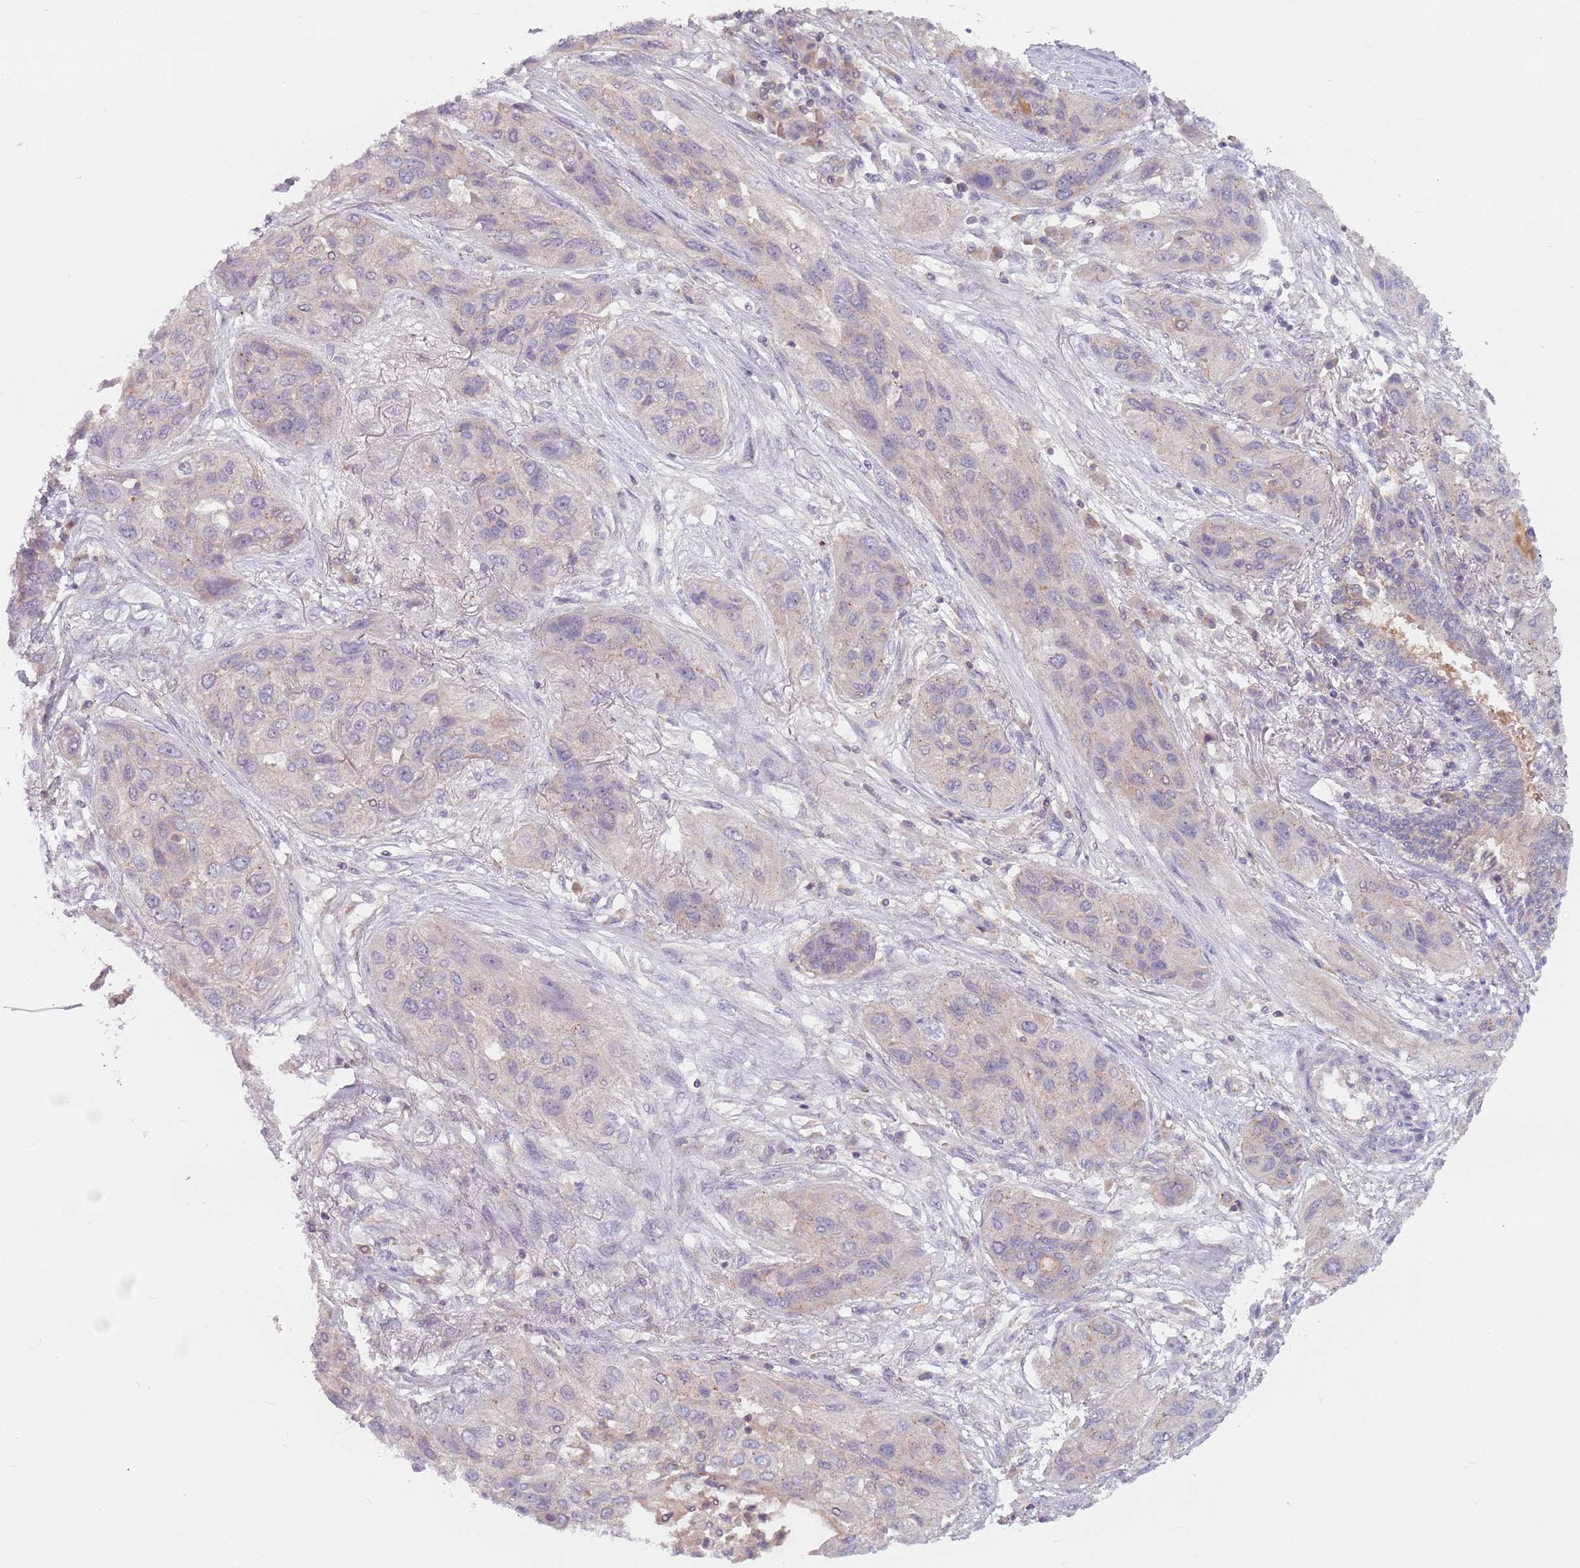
{"staining": {"intensity": "weak", "quantity": "<25%", "location": "cytoplasmic/membranous"}, "tissue": "lung cancer", "cell_type": "Tumor cells", "image_type": "cancer", "snomed": [{"axis": "morphology", "description": "Squamous cell carcinoma, NOS"}, {"axis": "topography", "description": "Lung"}], "caption": "An immunohistochemistry photomicrograph of lung cancer (squamous cell carcinoma) is shown. There is no staining in tumor cells of lung cancer (squamous cell carcinoma).", "gene": "ASB13", "patient": {"sex": "female", "age": 70}}